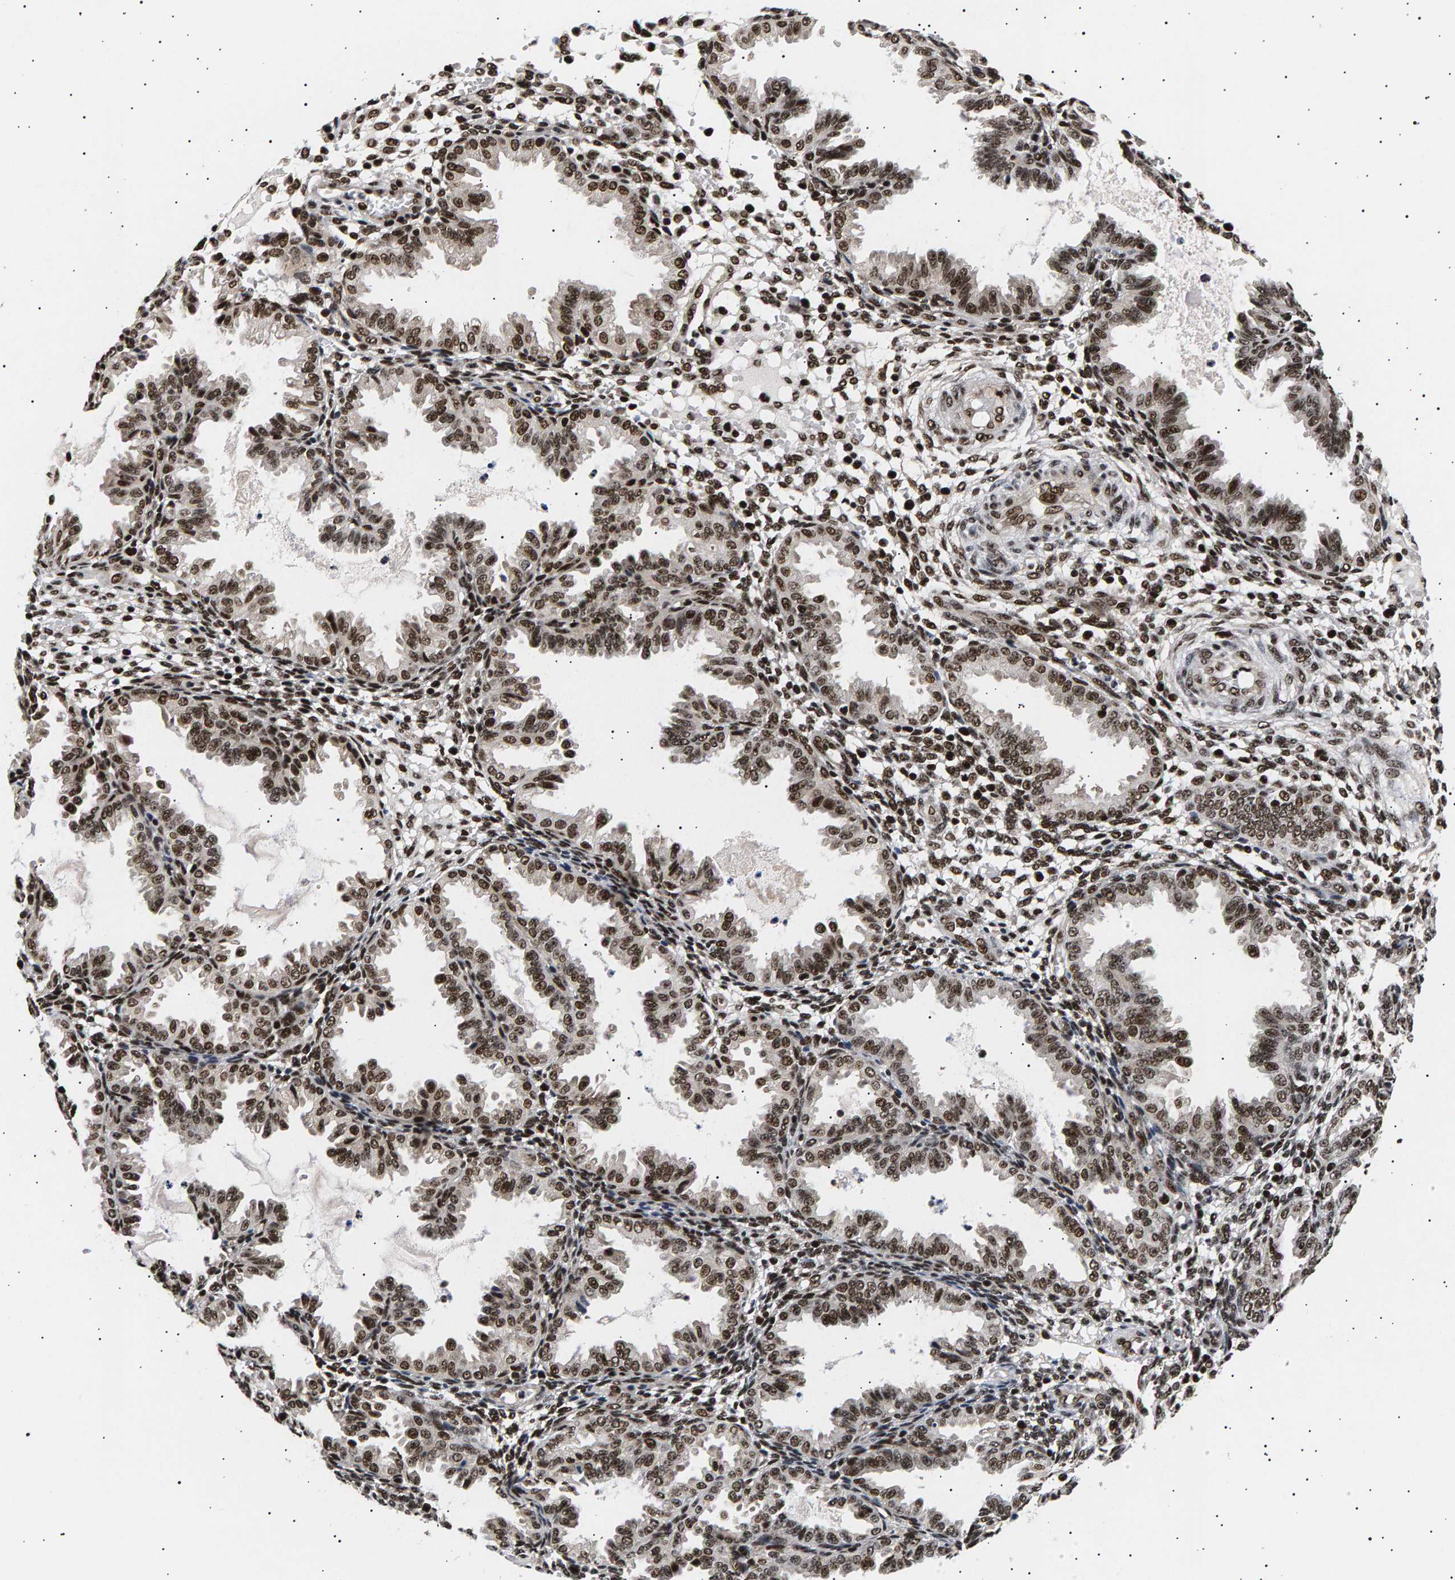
{"staining": {"intensity": "strong", "quantity": ">75%", "location": "nuclear"}, "tissue": "endometrium", "cell_type": "Cells in endometrial stroma", "image_type": "normal", "snomed": [{"axis": "morphology", "description": "Normal tissue, NOS"}, {"axis": "topography", "description": "Endometrium"}], "caption": "Protein analysis of benign endometrium exhibits strong nuclear staining in about >75% of cells in endometrial stroma. Immunohistochemistry stains the protein in brown and the nuclei are stained blue.", "gene": "ANKRD40", "patient": {"sex": "female", "age": 33}}